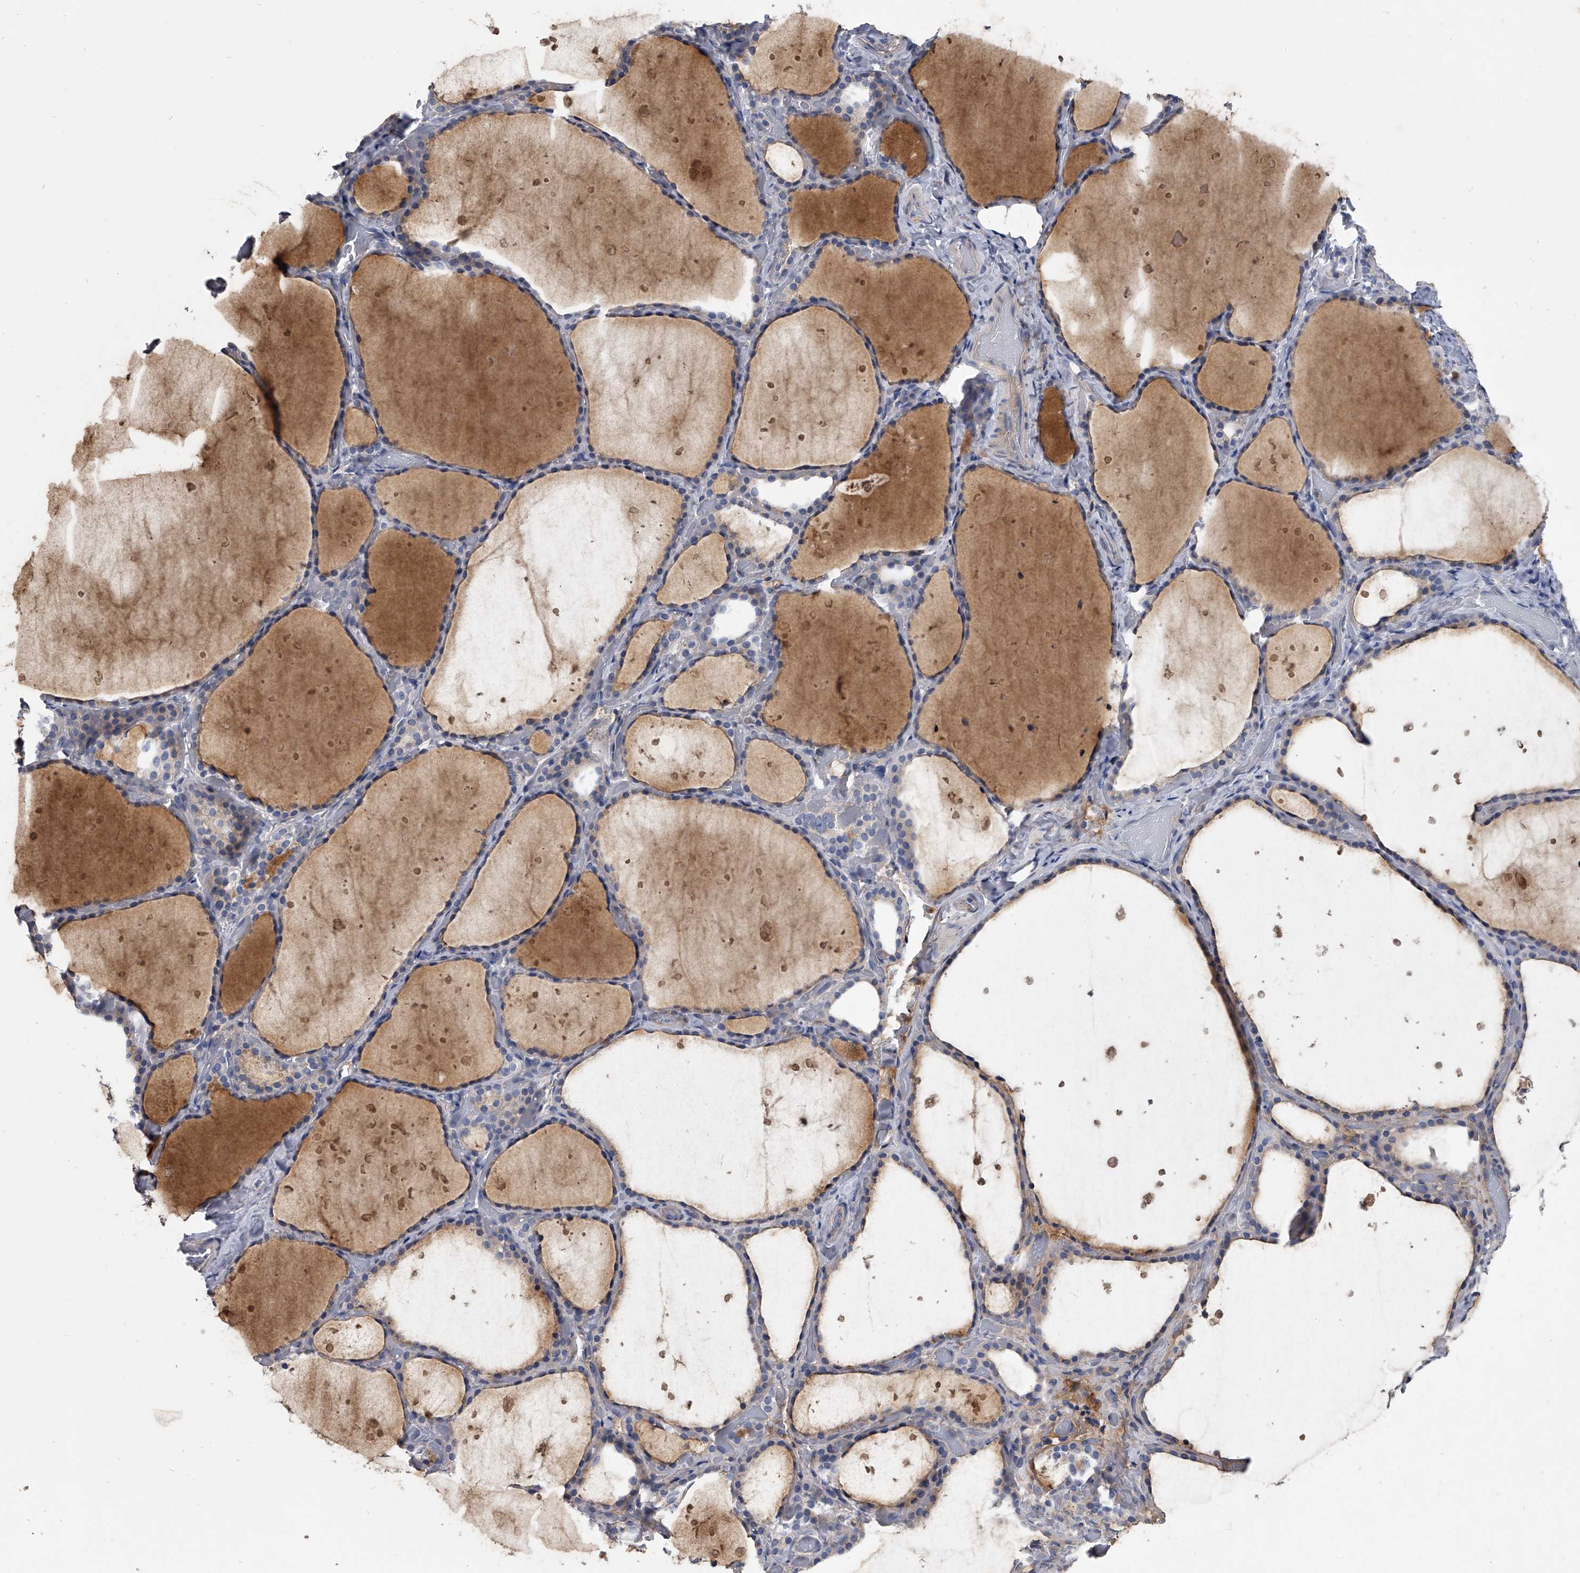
{"staining": {"intensity": "weak", "quantity": "<25%", "location": "cytoplasmic/membranous"}, "tissue": "thyroid gland", "cell_type": "Glandular cells", "image_type": "normal", "snomed": [{"axis": "morphology", "description": "Normal tissue, NOS"}, {"axis": "topography", "description": "Thyroid gland"}], "caption": "Immunohistochemistry histopathology image of unremarkable human thyroid gland stained for a protein (brown), which shows no expression in glandular cells. Brightfield microscopy of immunohistochemistry (IHC) stained with DAB (3,3'-diaminobenzidine) (brown) and hematoxylin (blue), captured at high magnification.", "gene": "SPP1", "patient": {"sex": "female", "age": 44}}